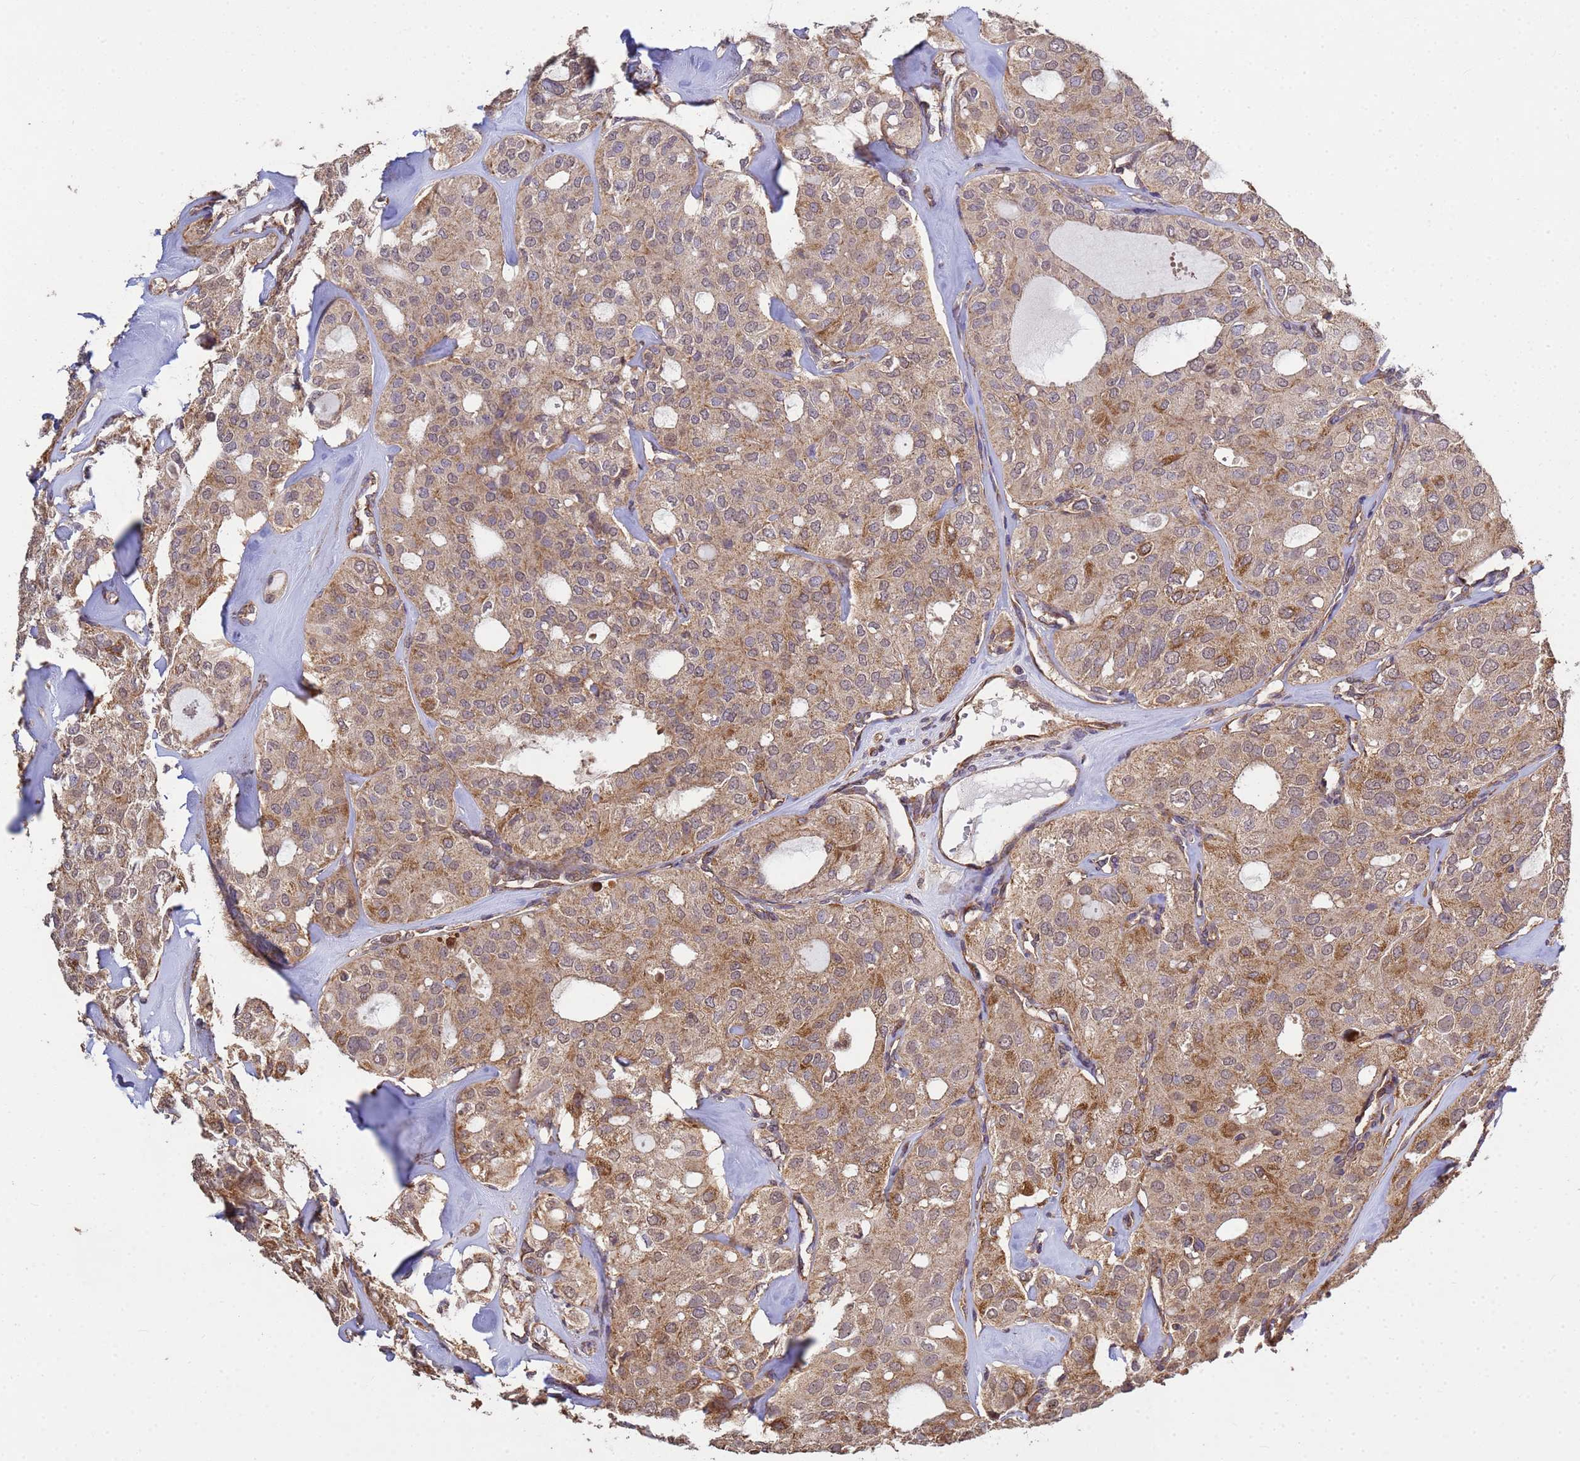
{"staining": {"intensity": "moderate", "quantity": "25%-75%", "location": "cytoplasmic/membranous"}, "tissue": "thyroid cancer", "cell_type": "Tumor cells", "image_type": "cancer", "snomed": [{"axis": "morphology", "description": "Follicular adenoma carcinoma, NOS"}, {"axis": "topography", "description": "Thyroid gland"}], "caption": "Immunohistochemical staining of human thyroid follicular adenoma carcinoma demonstrates moderate cytoplasmic/membranous protein expression in approximately 25%-75% of tumor cells.", "gene": "P2RX7", "patient": {"sex": "male", "age": 75}}